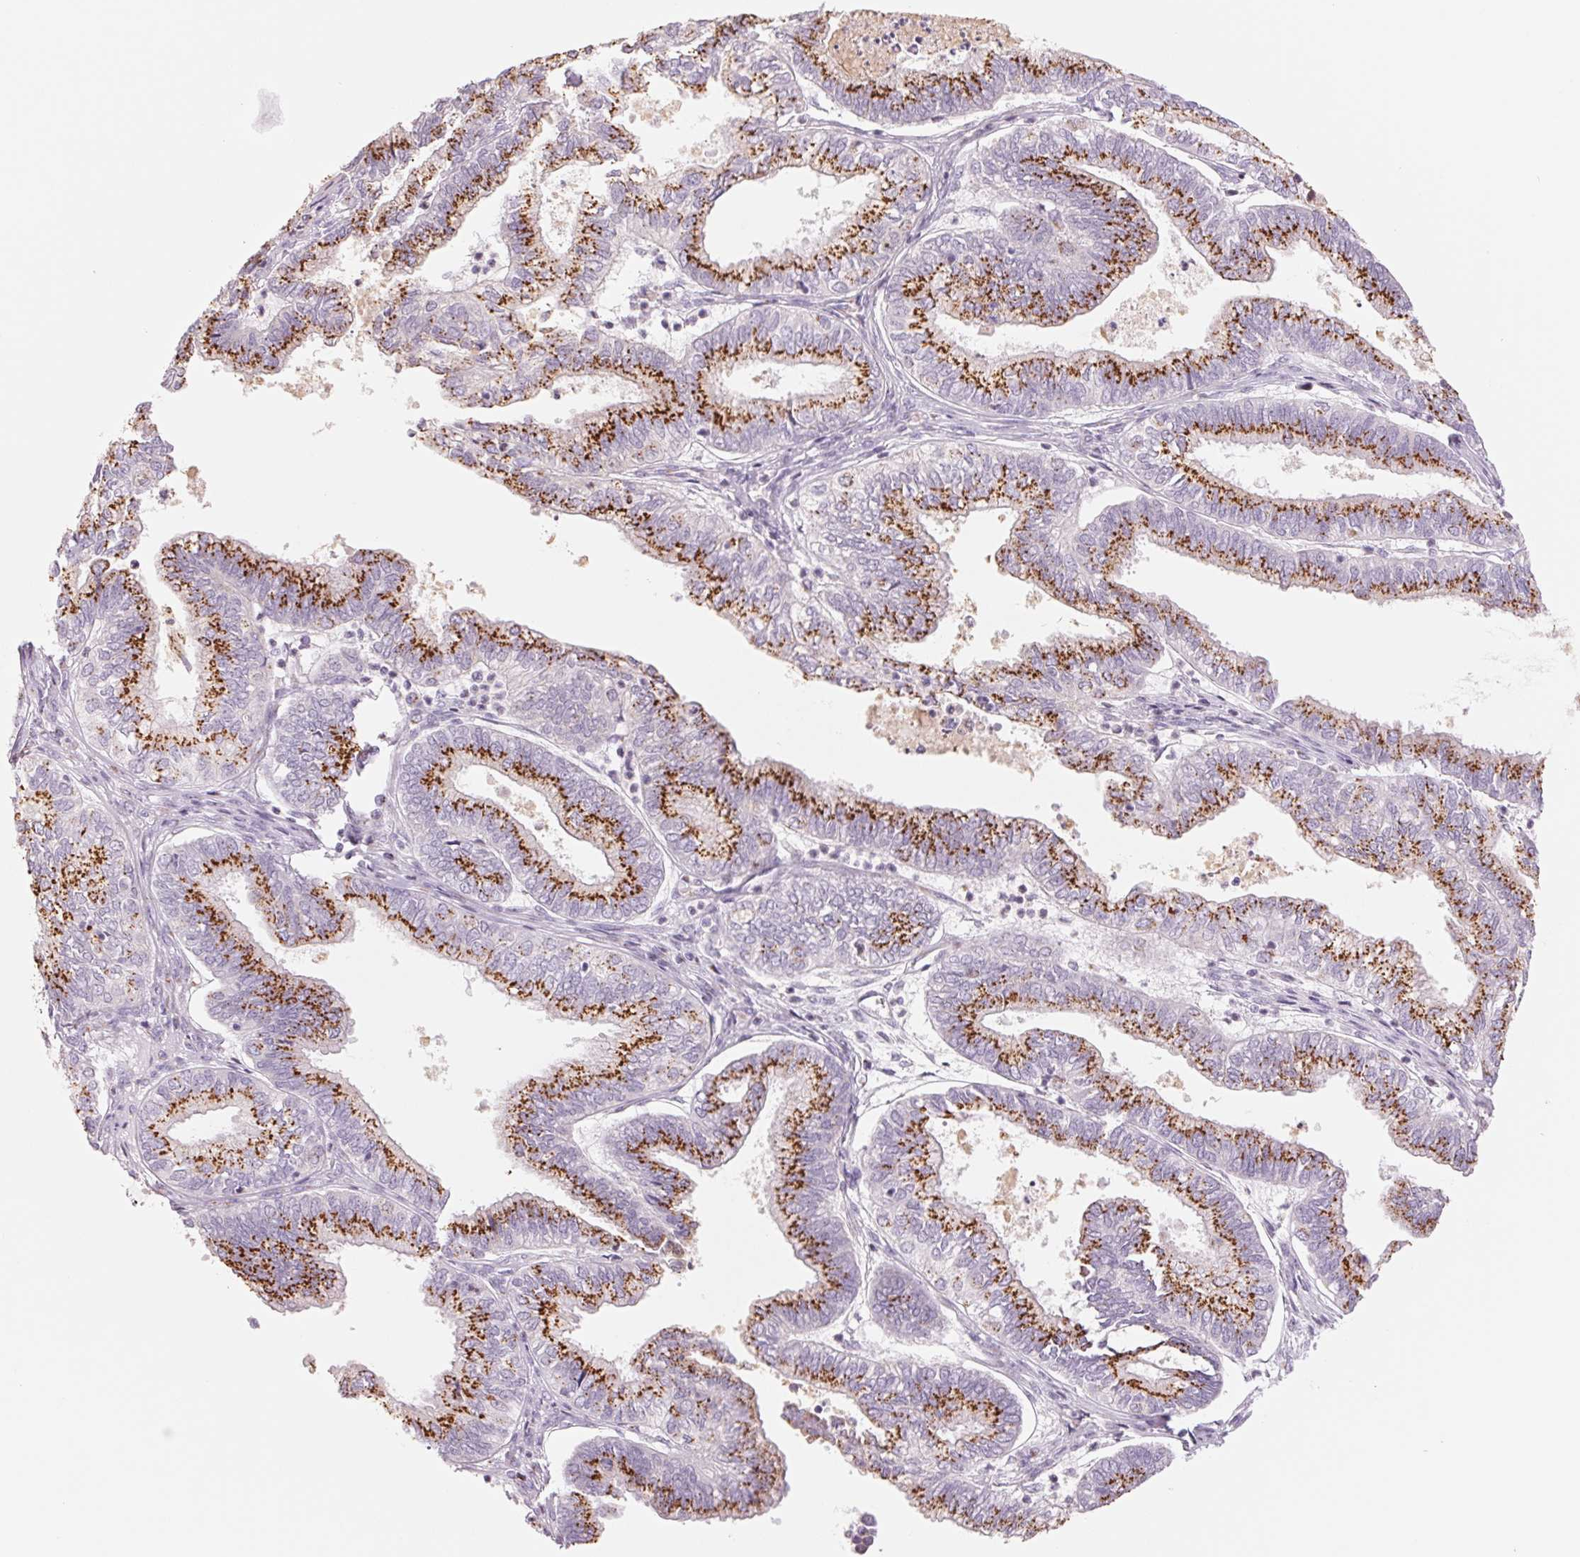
{"staining": {"intensity": "strong", "quantity": ">75%", "location": "cytoplasmic/membranous"}, "tissue": "ovarian cancer", "cell_type": "Tumor cells", "image_type": "cancer", "snomed": [{"axis": "morphology", "description": "Carcinoma, endometroid"}, {"axis": "topography", "description": "Ovary"}], "caption": "Protein expression analysis of ovarian cancer reveals strong cytoplasmic/membranous expression in about >75% of tumor cells.", "gene": "GALNT7", "patient": {"sex": "female", "age": 64}}